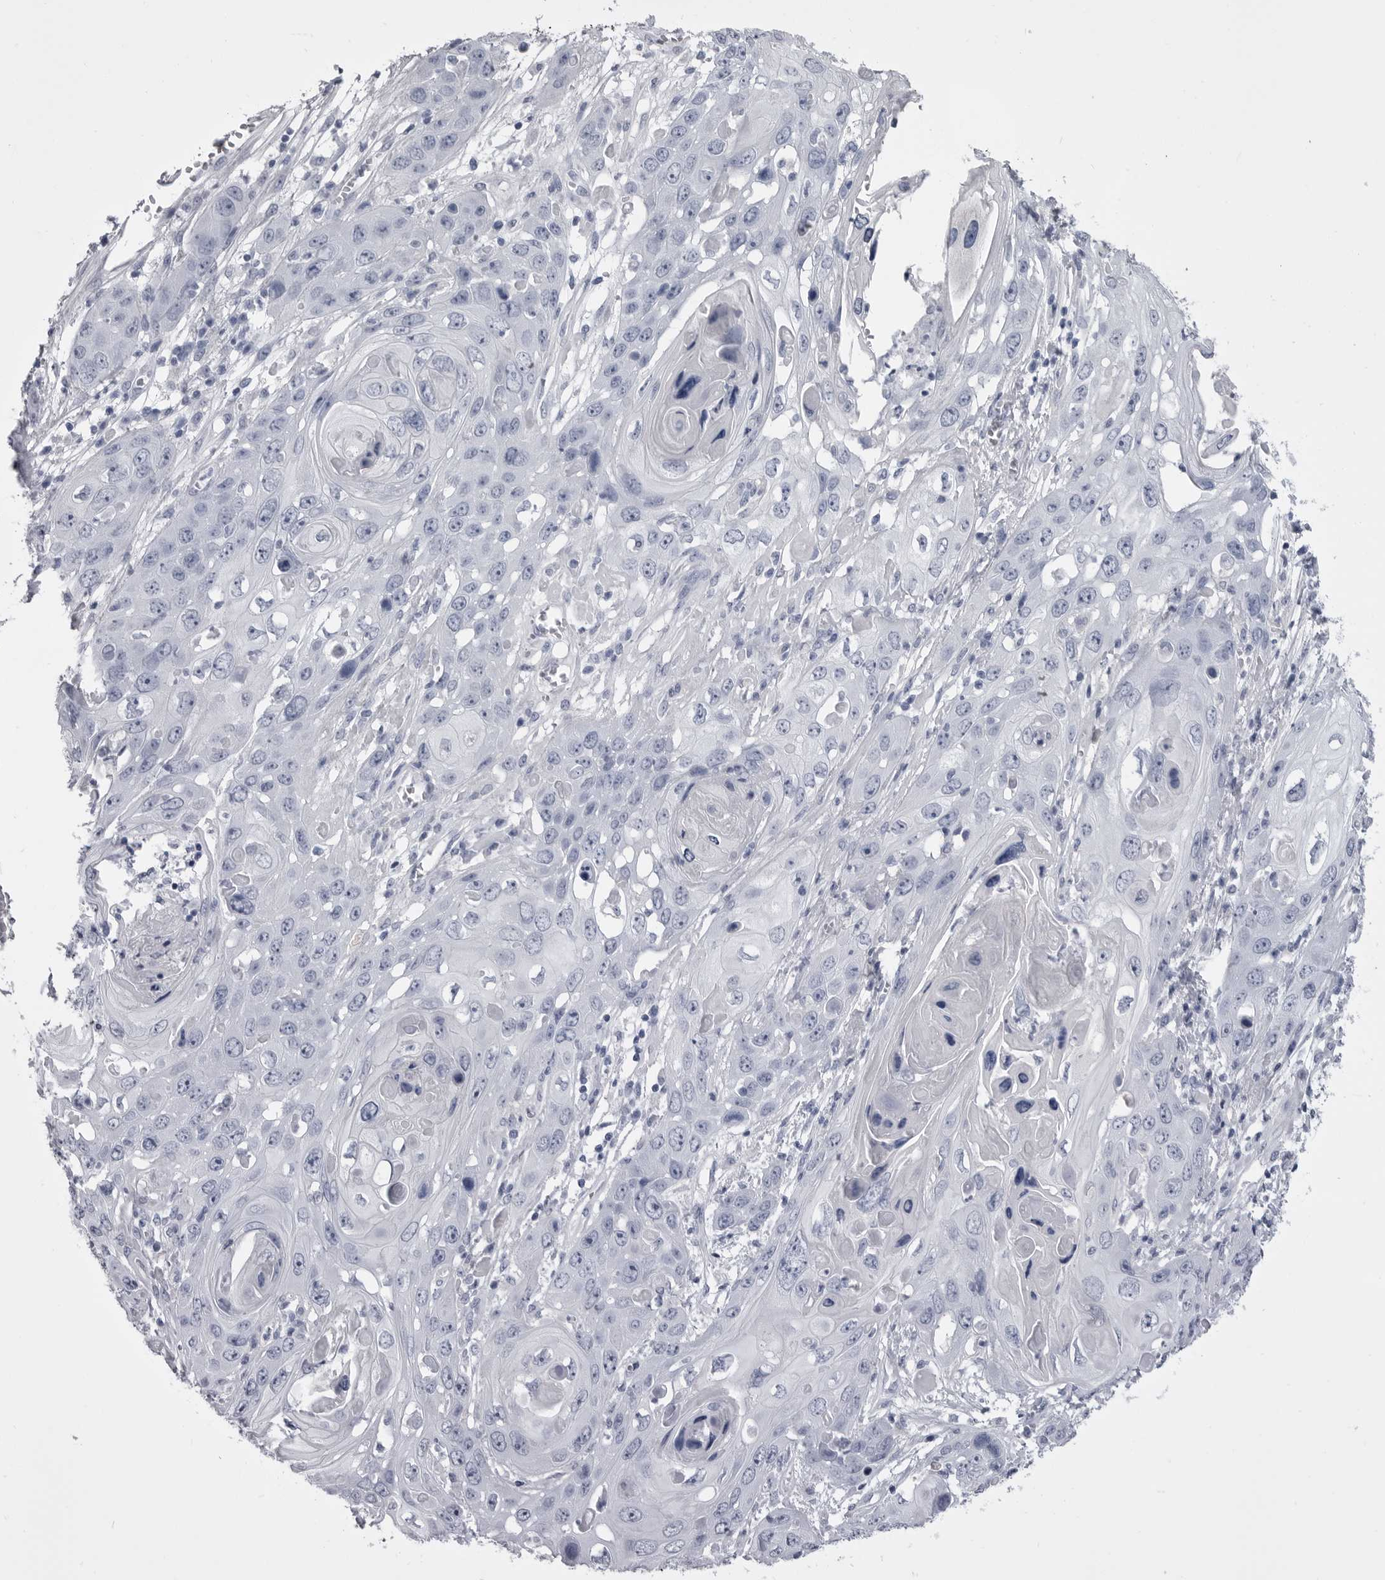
{"staining": {"intensity": "negative", "quantity": "none", "location": "none"}, "tissue": "skin cancer", "cell_type": "Tumor cells", "image_type": "cancer", "snomed": [{"axis": "morphology", "description": "Squamous cell carcinoma, NOS"}, {"axis": "topography", "description": "Skin"}], "caption": "Skin cancer stained for a protein using IHC displays no expression tumor cells.", "gene": "ANK2", "patient": {"sex": "male", "age": 55}}